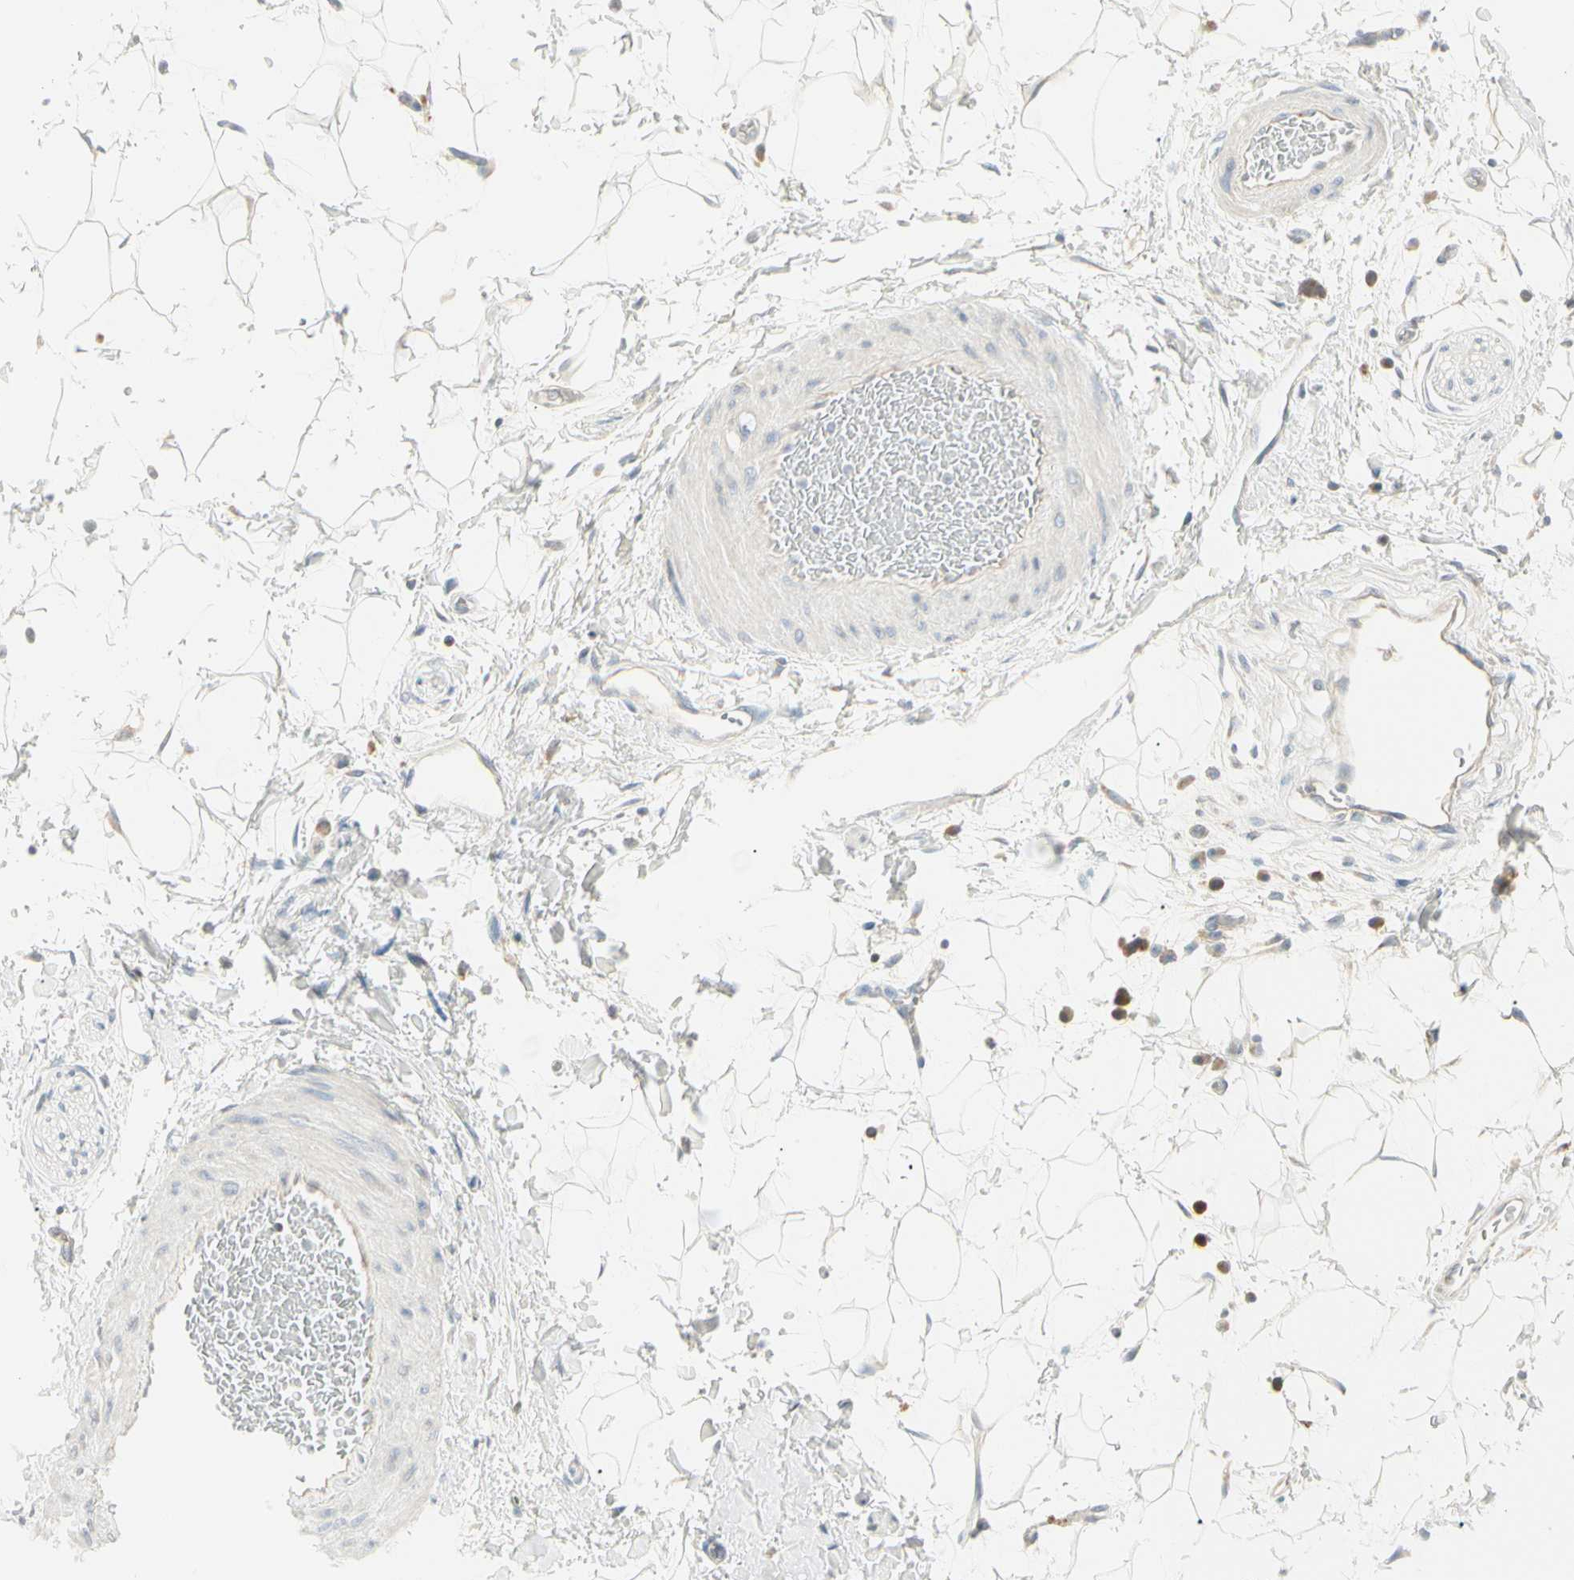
{"staining": {"intensity": "negative", "quantity": "none", "location": "none"}, "tissue": "adipose tissue", "cell_type": "Adipocytes", "image_type": "normal", "snomed": [{"axis": "morphology", "description": "Normal tissue, NOS"}, {"axis": "topography", "description": "Soft tissue"}], "caption": "Adipocytes show no significant protein positivity in normal adipose tissue.", "gene": "ALDH18A1", "patient": {"sex": "male", "age": 72}}